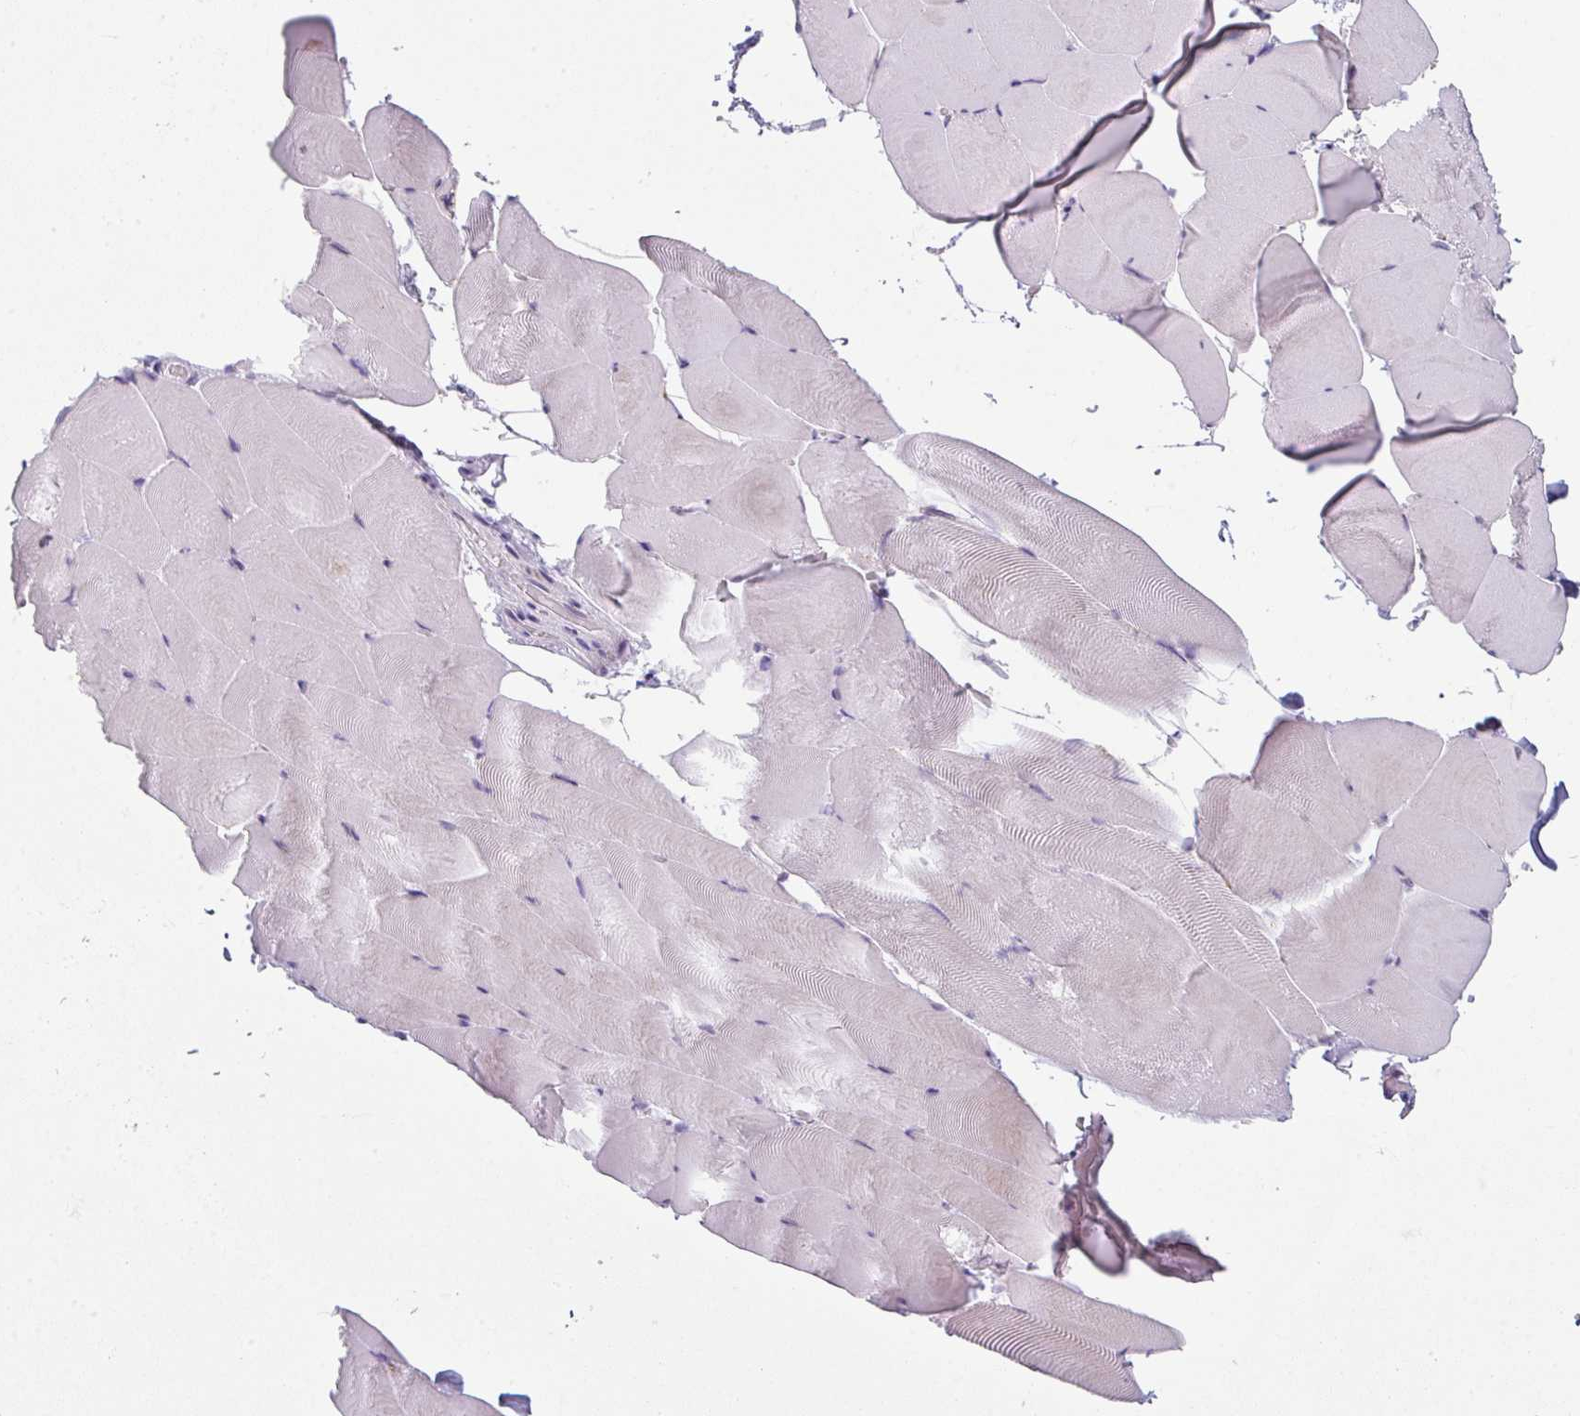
{"staining": {"intensity": "negative", "quantity": "none", "location": "none"}, "tissue": "skeletal muscle", "cell_type": "Myocytes", "image_type": "normal", "snomed": [{"axis": "morphology", "description": "Normal tissue, NOS"}, {"axis": "topography", "description": "Skeletal muscle"}], "caption": "IHC histopathology image of benign skeletal muscle stained for a protein (brown), which shows no expression in myocytes.", "gene": "NEDD9", "patient": {"sex": "female", "age": 64}}